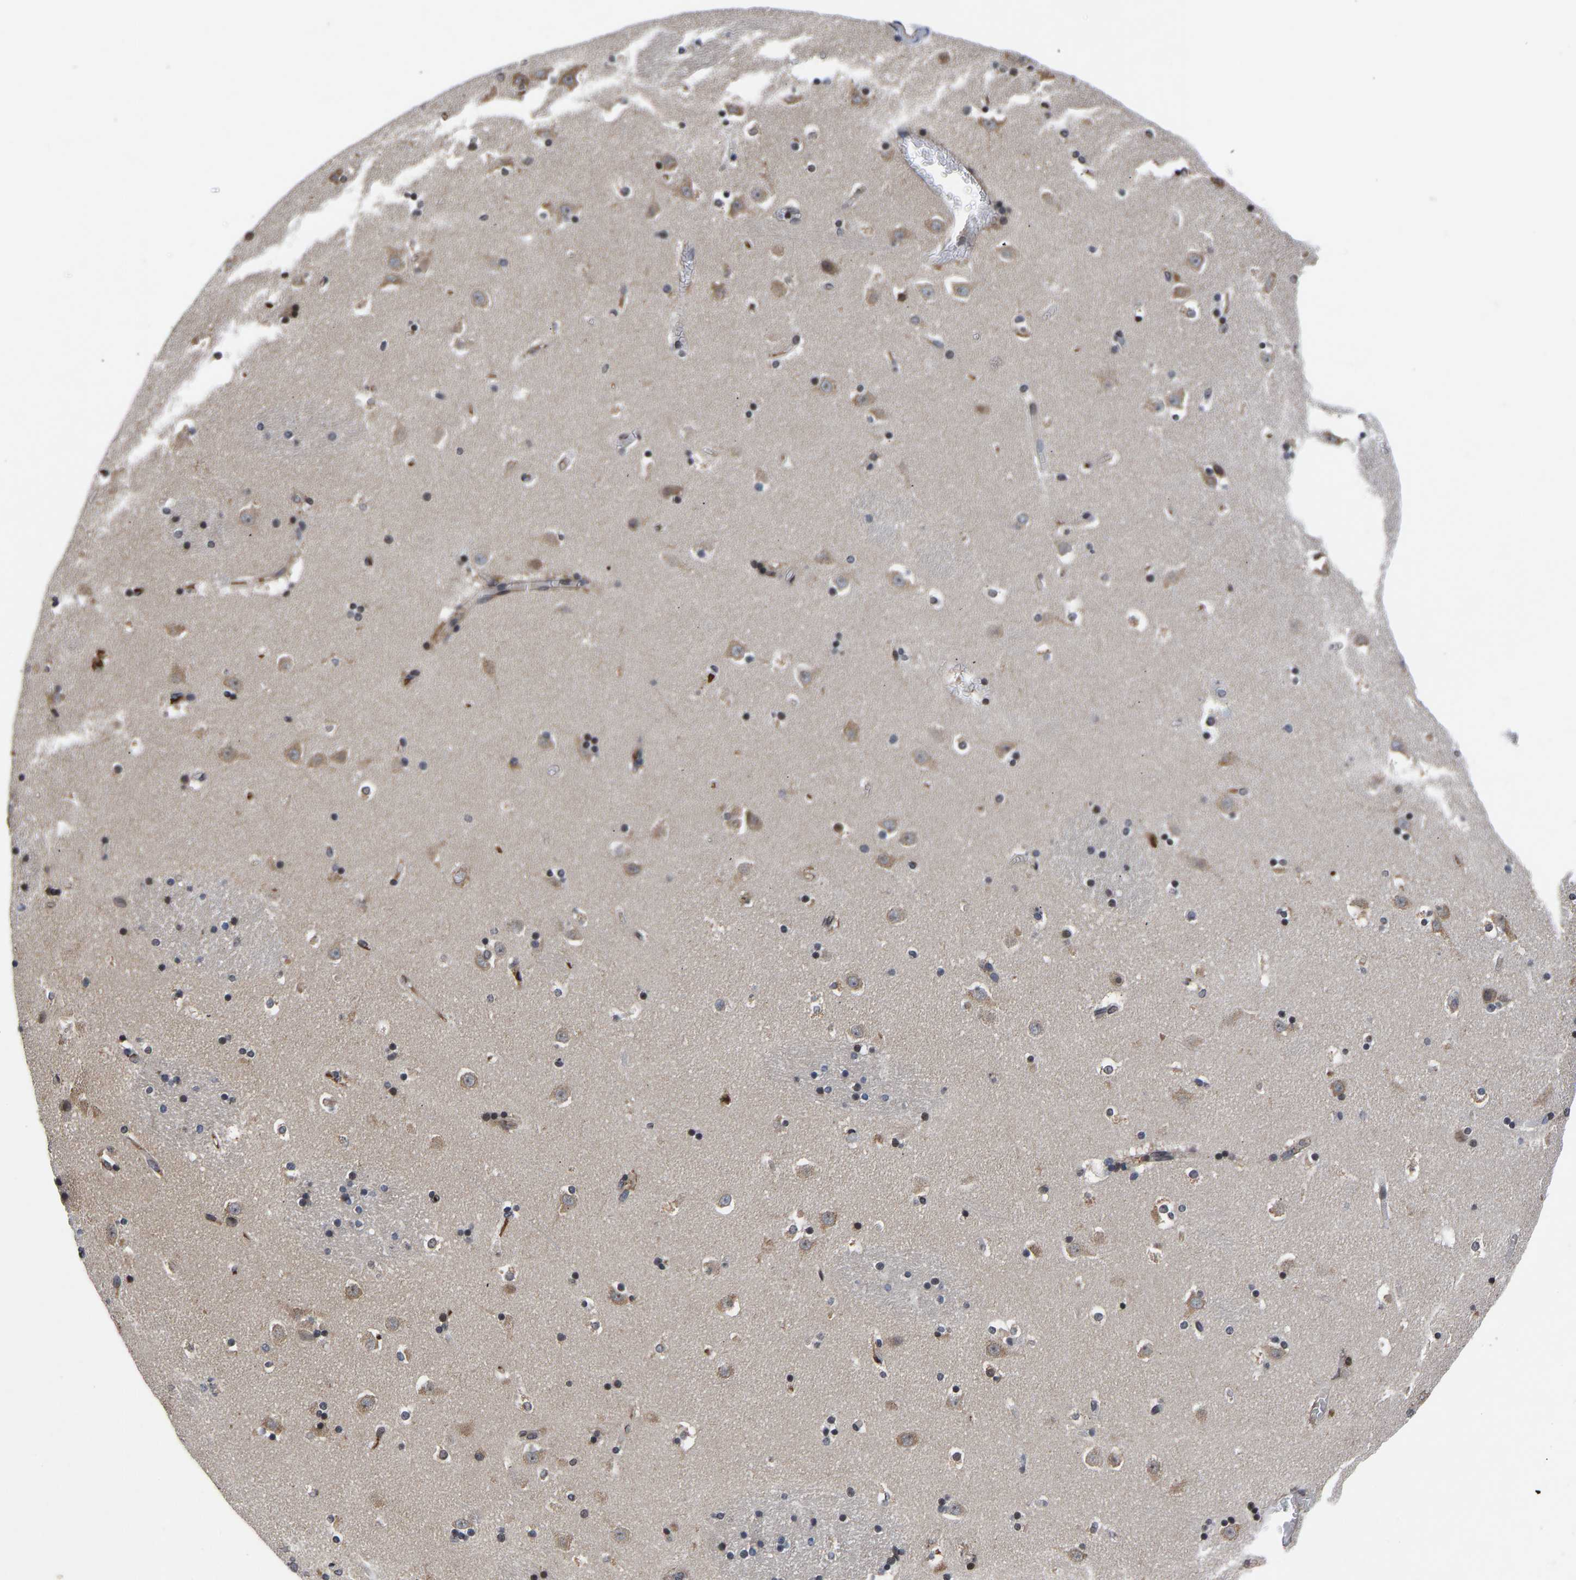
{"staining": {"intensity": "weak", "quantity": "<25%", "location": "cytoplasmic/membranous"}, "tissue": "caudate", "cell_type": "Glial cells", "image_type": "normal", "snomed": [{"axis": "morphology", "description": "Normal tissue, NOS"}, {"axis": "topography", "description": "Lateral ventricle wall"}], "caption": "Caudate stained for a protein using immunohistochemistry (IHC) reveals no staining glial cells.", "gene": "FRRS1", "patient": {"sex": "male", "age": 45}}